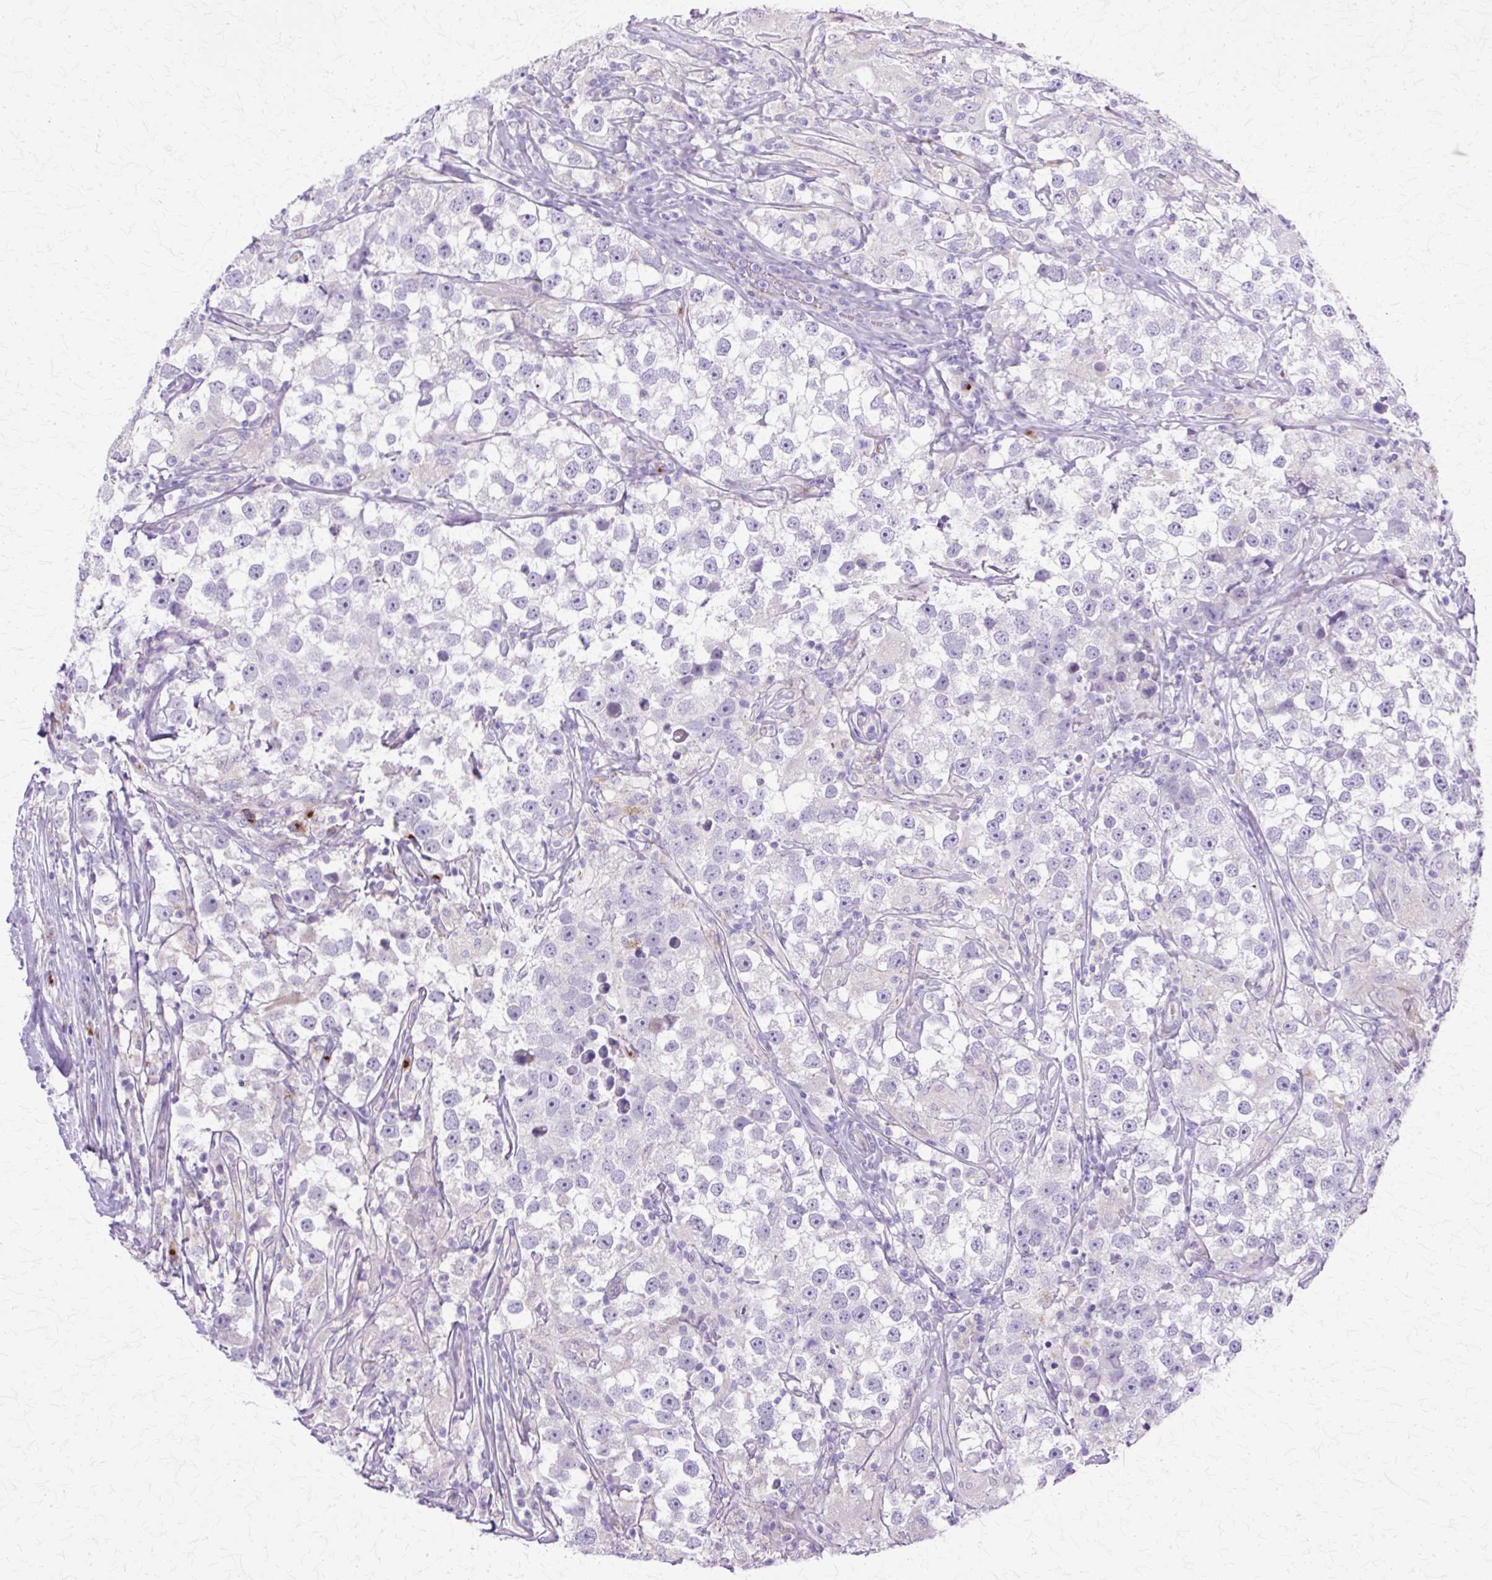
{"staining": {"intensity": "negative", "quantity": "none", "location": "none"}, "tissue": "testis cancer", "cell_type": "Tumor cells", "image_type": "cancer", "snomed": [{"axis": "morphology", "description": "Seminoma, NOS"}, {"axis": "topography", "description": "Testis"}], "caption": "Immunohistochemical staining of testis seminoma reveals no significant positivity in tumor cells.", "gene": "TBC1D3G", "patient": {"sex": "male", "age": 46}}